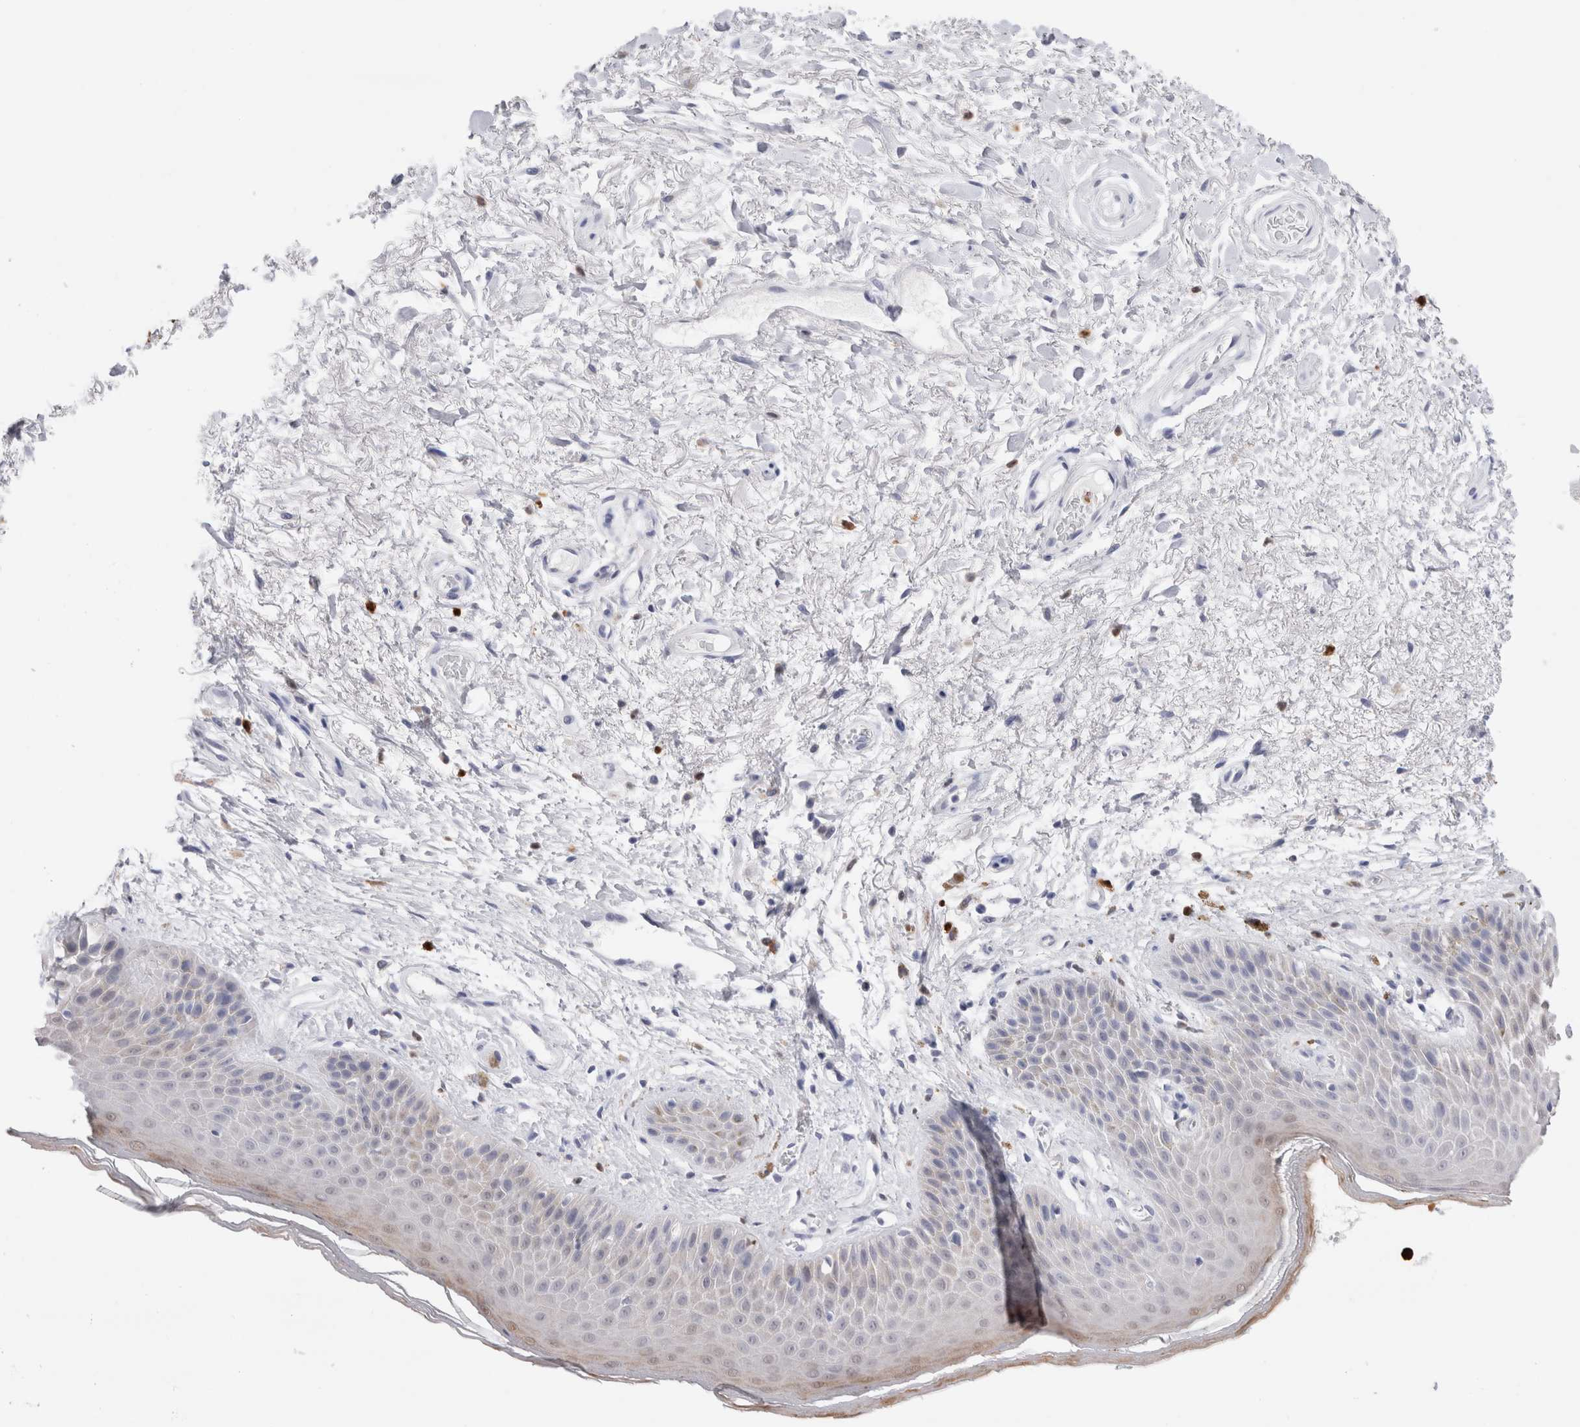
{"staining": {"intensity": "weak", "quantity": "<25%", "location": "cytoplasmic/membranous"}, "tissue": "skin", "cell_type": "Epidermal cells", "image_type": "normal", "snomed": [{"axis": "morphology", "description": "Normal tissue, NOS"}, {"axis": "topography", "description": "Anal"}], "caption": "Immunohistochemical staining of normal human skin shows no significant expression in epidermal cells.", "gene": "SLC10A5", "patient": {"sex": "male", "age": 74}}